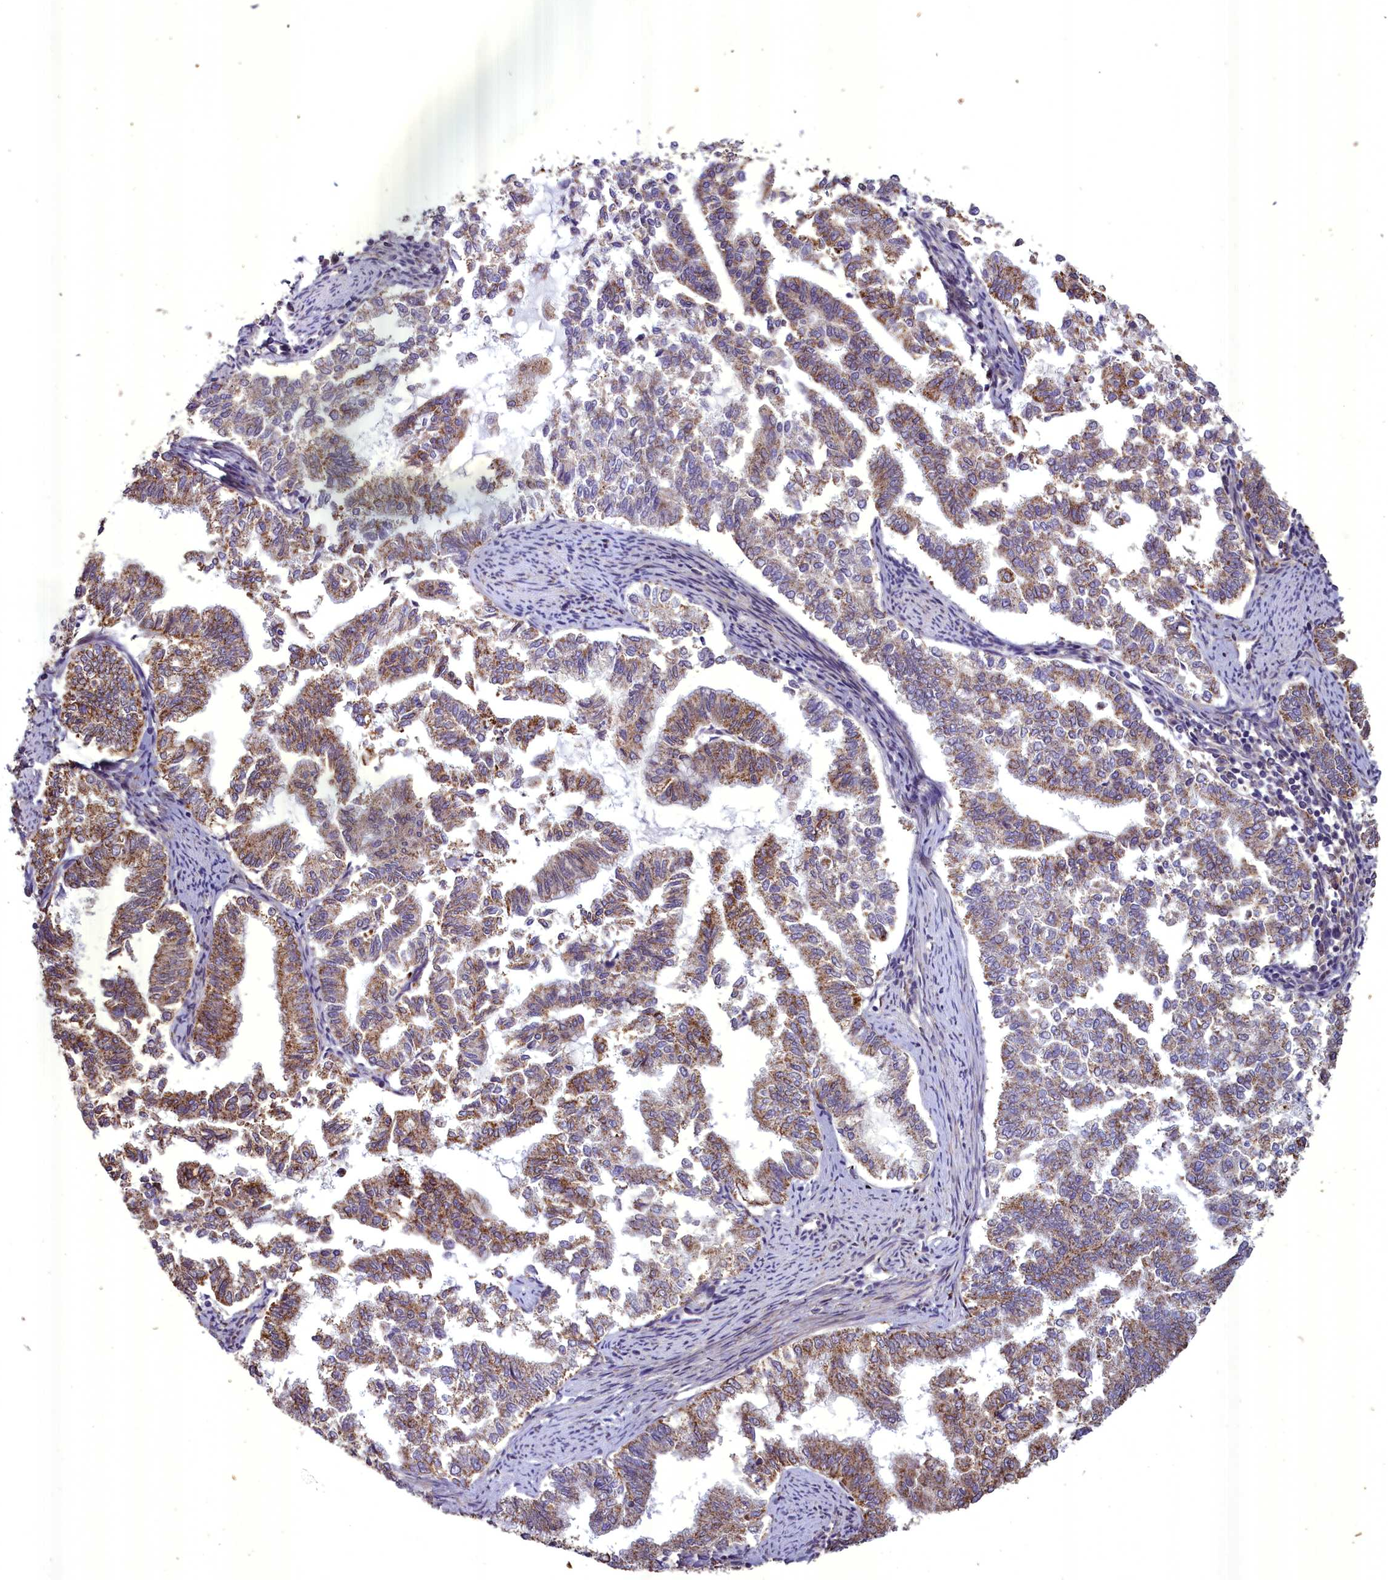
{"staining": {"intensity": "moderate", "quantity": ">75%", "location": "cytoplasmic/membranous"}, "tissue": "endometrial cancer", "cell_type": "Tumor cells", "image_type": "cancer", "snomed": [{"axis": "morphology", "description": "Adenocarcinoma, NOS"}, {"axis": "topography", "description": "Endometrium"}], "caption": "IHC of human endometrial adenocarcinoma exhibits medium levels of moderate cytoplasmic/membranous expression in approximately >75% of tumor cells.", "gene": "ACAD8", "patient": {"sex": "female", "age": 79}}